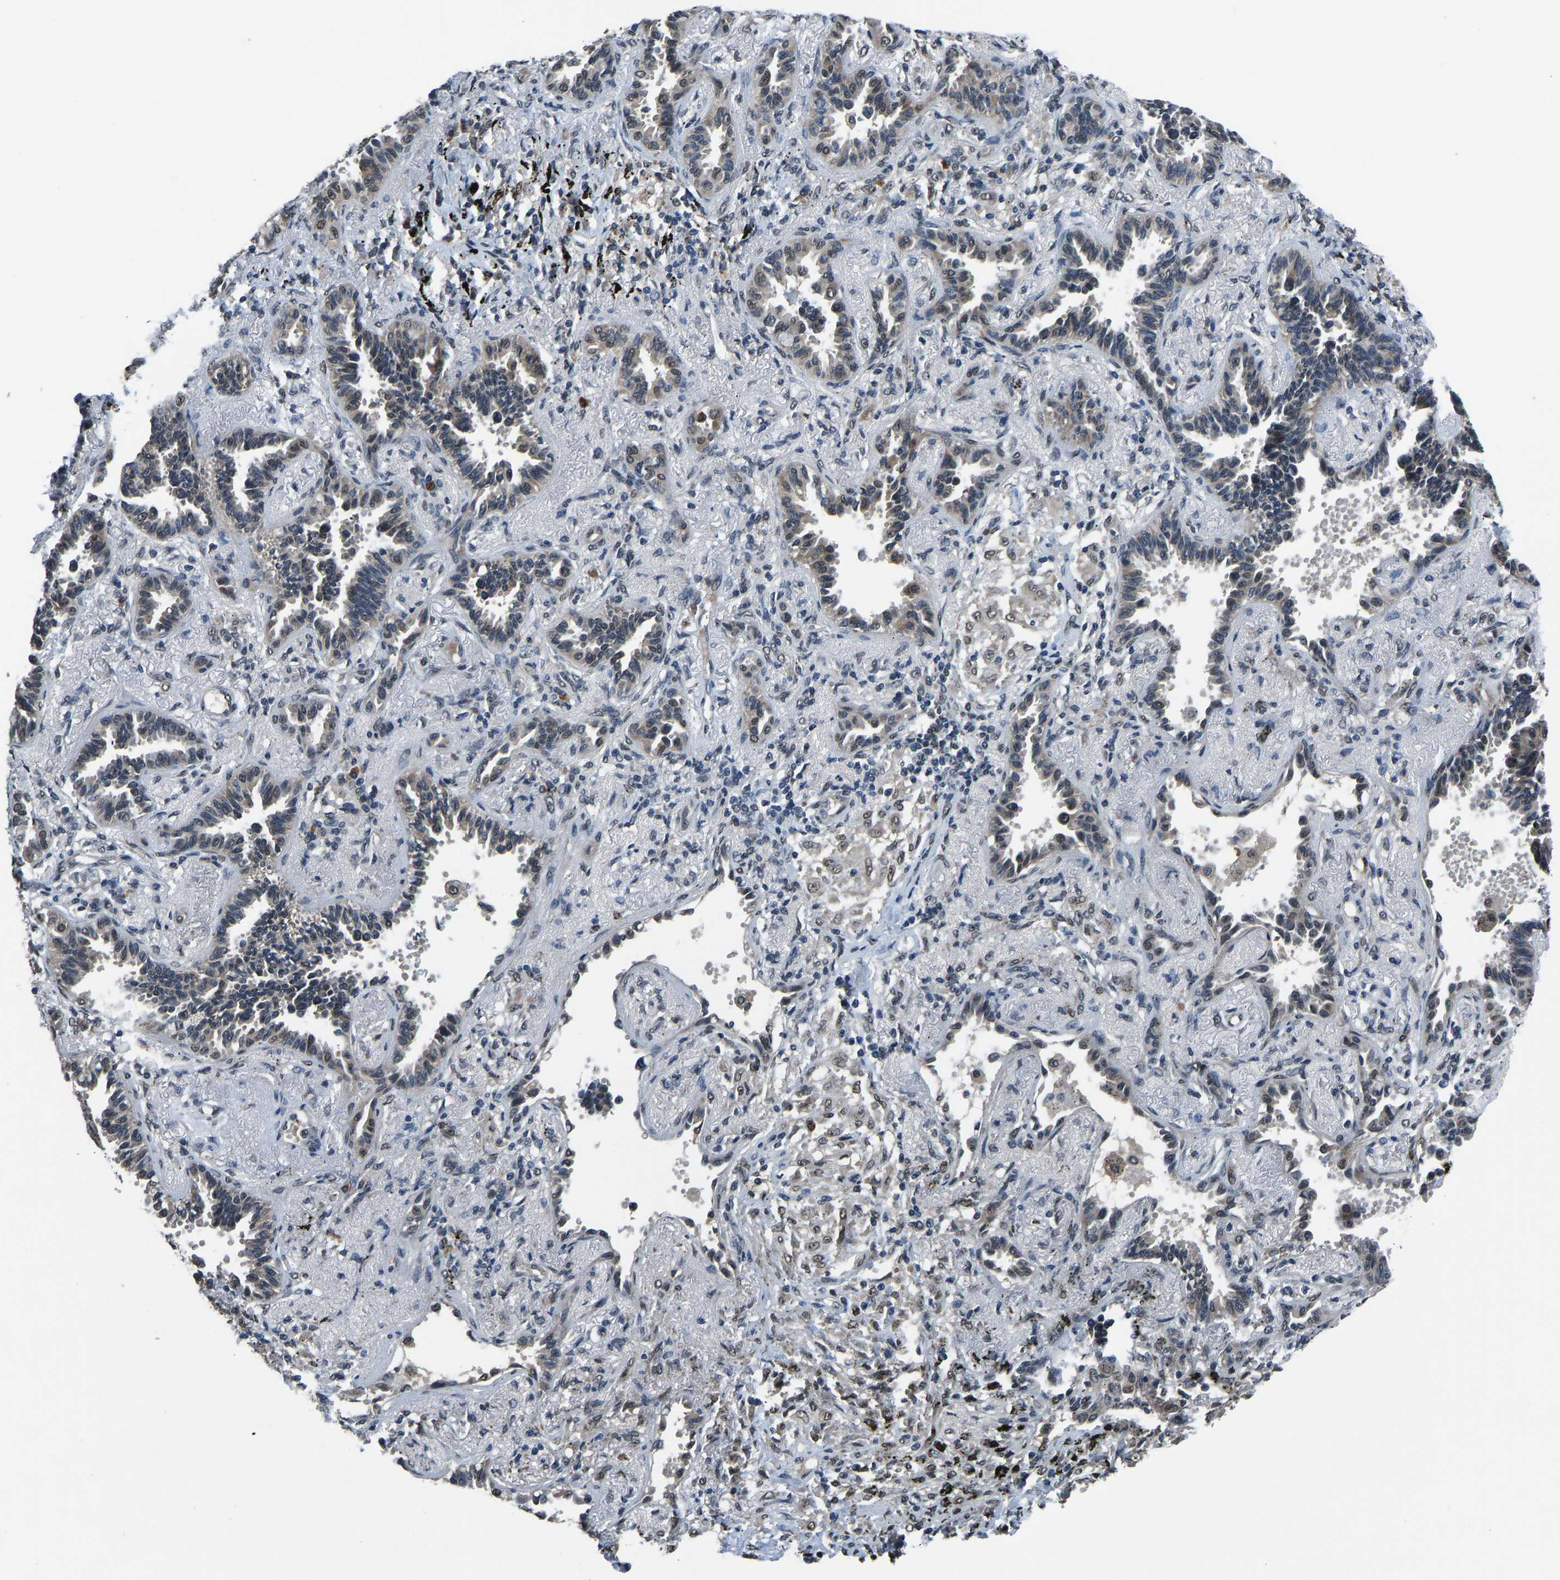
{"staining": {"intensity": "weak", "quantity": "<25%", "location": "cytoplasmic/membranous"}, "tissue": "lung cancer", "cell_type": "Tumor cells", "image_type": "cancer", "snomed": [{"axis": "morphology", "description": "Adenocarcinoma, NOS"}, {"axis": "topography", "description": "Lung"}], "caption": "Image shows no protein staining in tumor cells of lung adenocarcinoma tissue.", "gene": "FOS", "patient": {"sex": "male", "age": 59}}